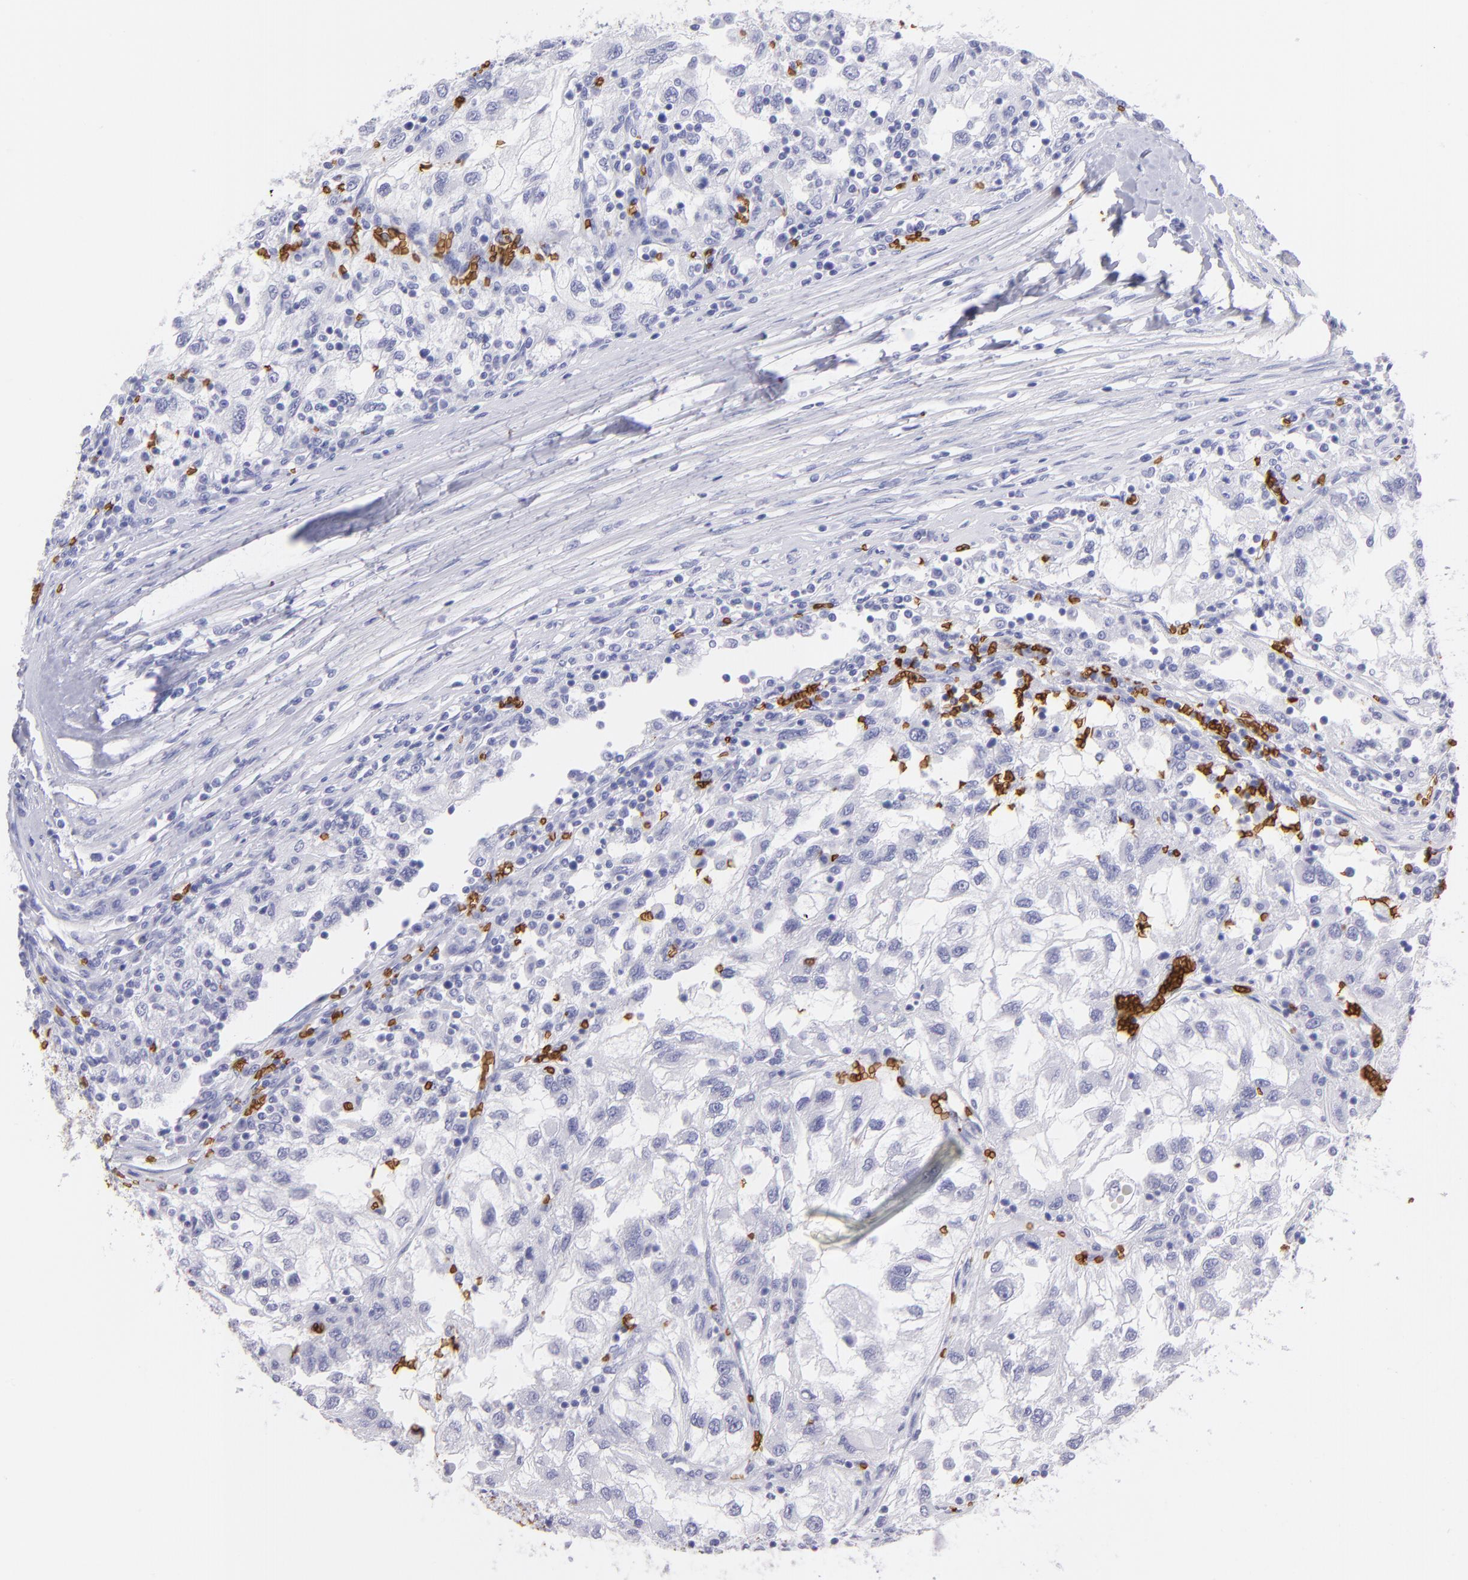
{"staining": {"intensity": "negative", "quantity": "none", "location": "none"}, "tissue": "renal cancer", "cell_type": "Tumor cells", "image_type": "cancer", "snomed": [{"axis": "morphology", "description": "Normal tissue, NOS"}, {"axis": "morphology", "description": "Adenocarcinoma, NOS"}, {"axis": "topography", "description": "Kidney"}], "caption": "The micrograph exhibits no significant staining in tumor cells of renal adenocarcinoma.", "gene": "GYPA", "patient": {"sex": "male", "age": 71}}